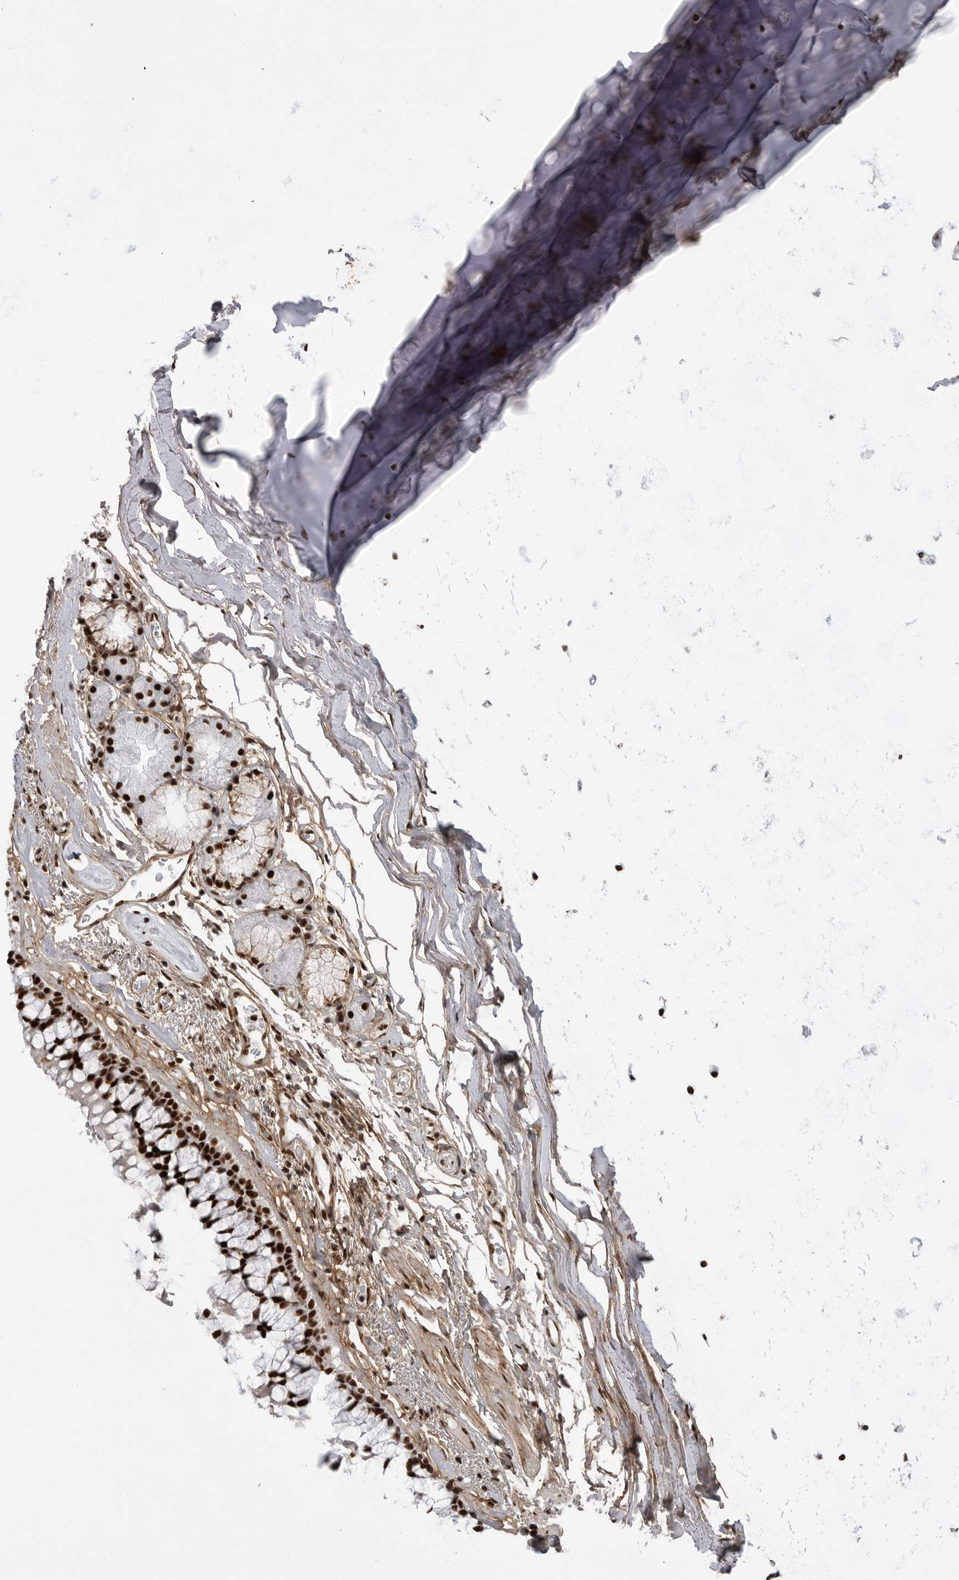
{"staining": {"intensity": "strong", "quantity": ">75%", "location": "nuclear"}, "tissue": "bronchus", "cell_type": "Respiratory epithelial cells", "image_type": "normal", "snomed": [{"axis": "morphology", "description": "Normal tissue, NOS"}, {"axis": "morphology", "description": "Inflammation, NOS"}, {"axis": "topography", "description": "Cartilage tissue"}, {"axis": "topography", "description": "Bronchus"}, {"axis": "topography", "description": "Lung"}], "caption": "This micrograph shows immunohistochemistry (IHC) staining of unremarkable bronchus, with high strong nuclear expression in about >75% of respiratory epithelial cells.", "gene": "PPP1R8", "patient": {"sex": "female", "age": 64}}